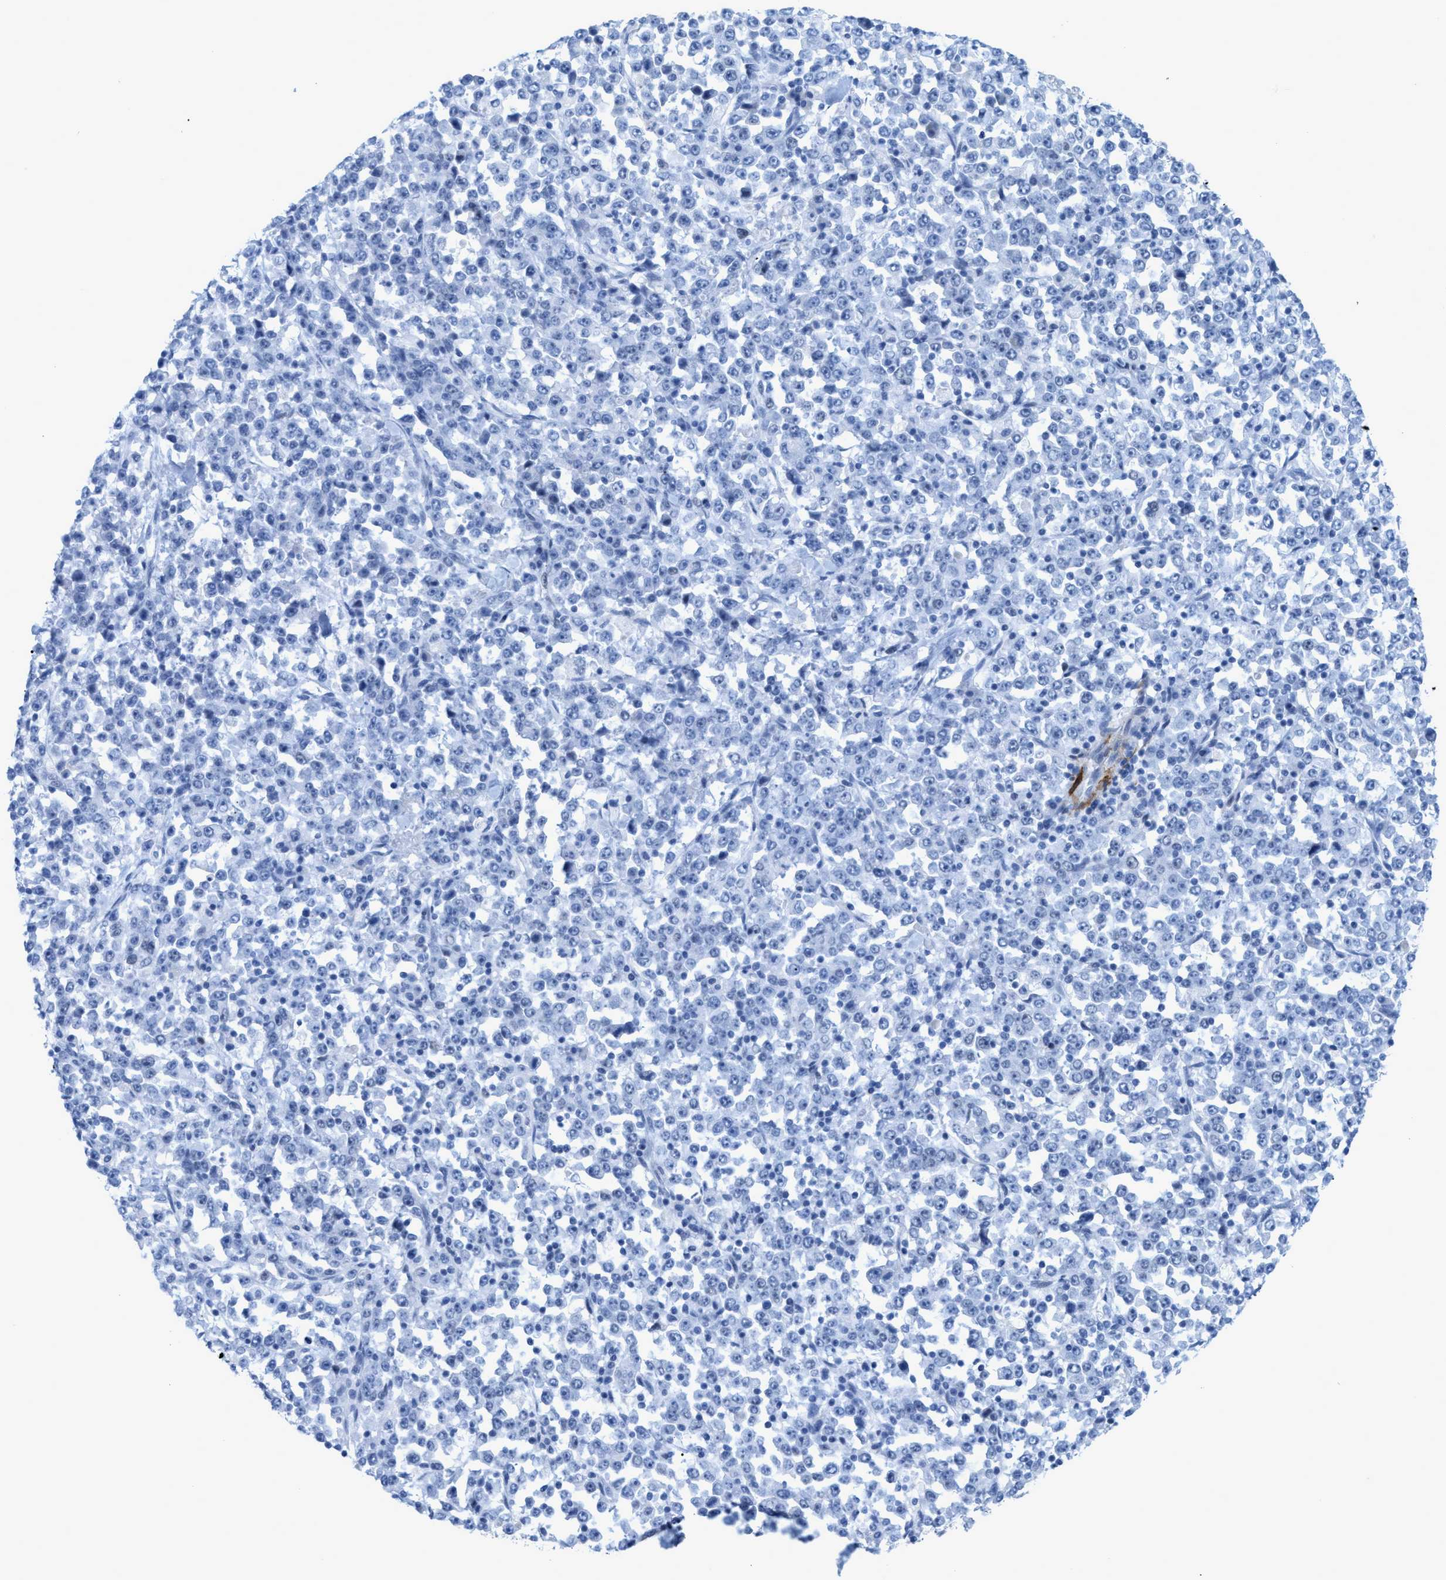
{"staining": {"intensity": "negative", "quantity": "none", "location": "none"}, "tissue": "stomach cancer", "cell_type": "Tumor cells", "image_type": "cancer", "snomed": [{"axis": "morphology", "description": "Normal tissue, NOS"}, {"axis": "morphology", "description": "Adenocarcinoma, NOS"}, {"axis": "topography", "description": "Stomach, upper"}, {"axis": "topography", "description": "Stomach"}], "caption": "High power microscopy image of an immunohistochemistry (IHC) photomicrograph of adenocarcinoma (stomach), revealing no significant positivity in tumor cells.", "gene": "TAGLN", "patient": {"sex": "male", "age": 59}}